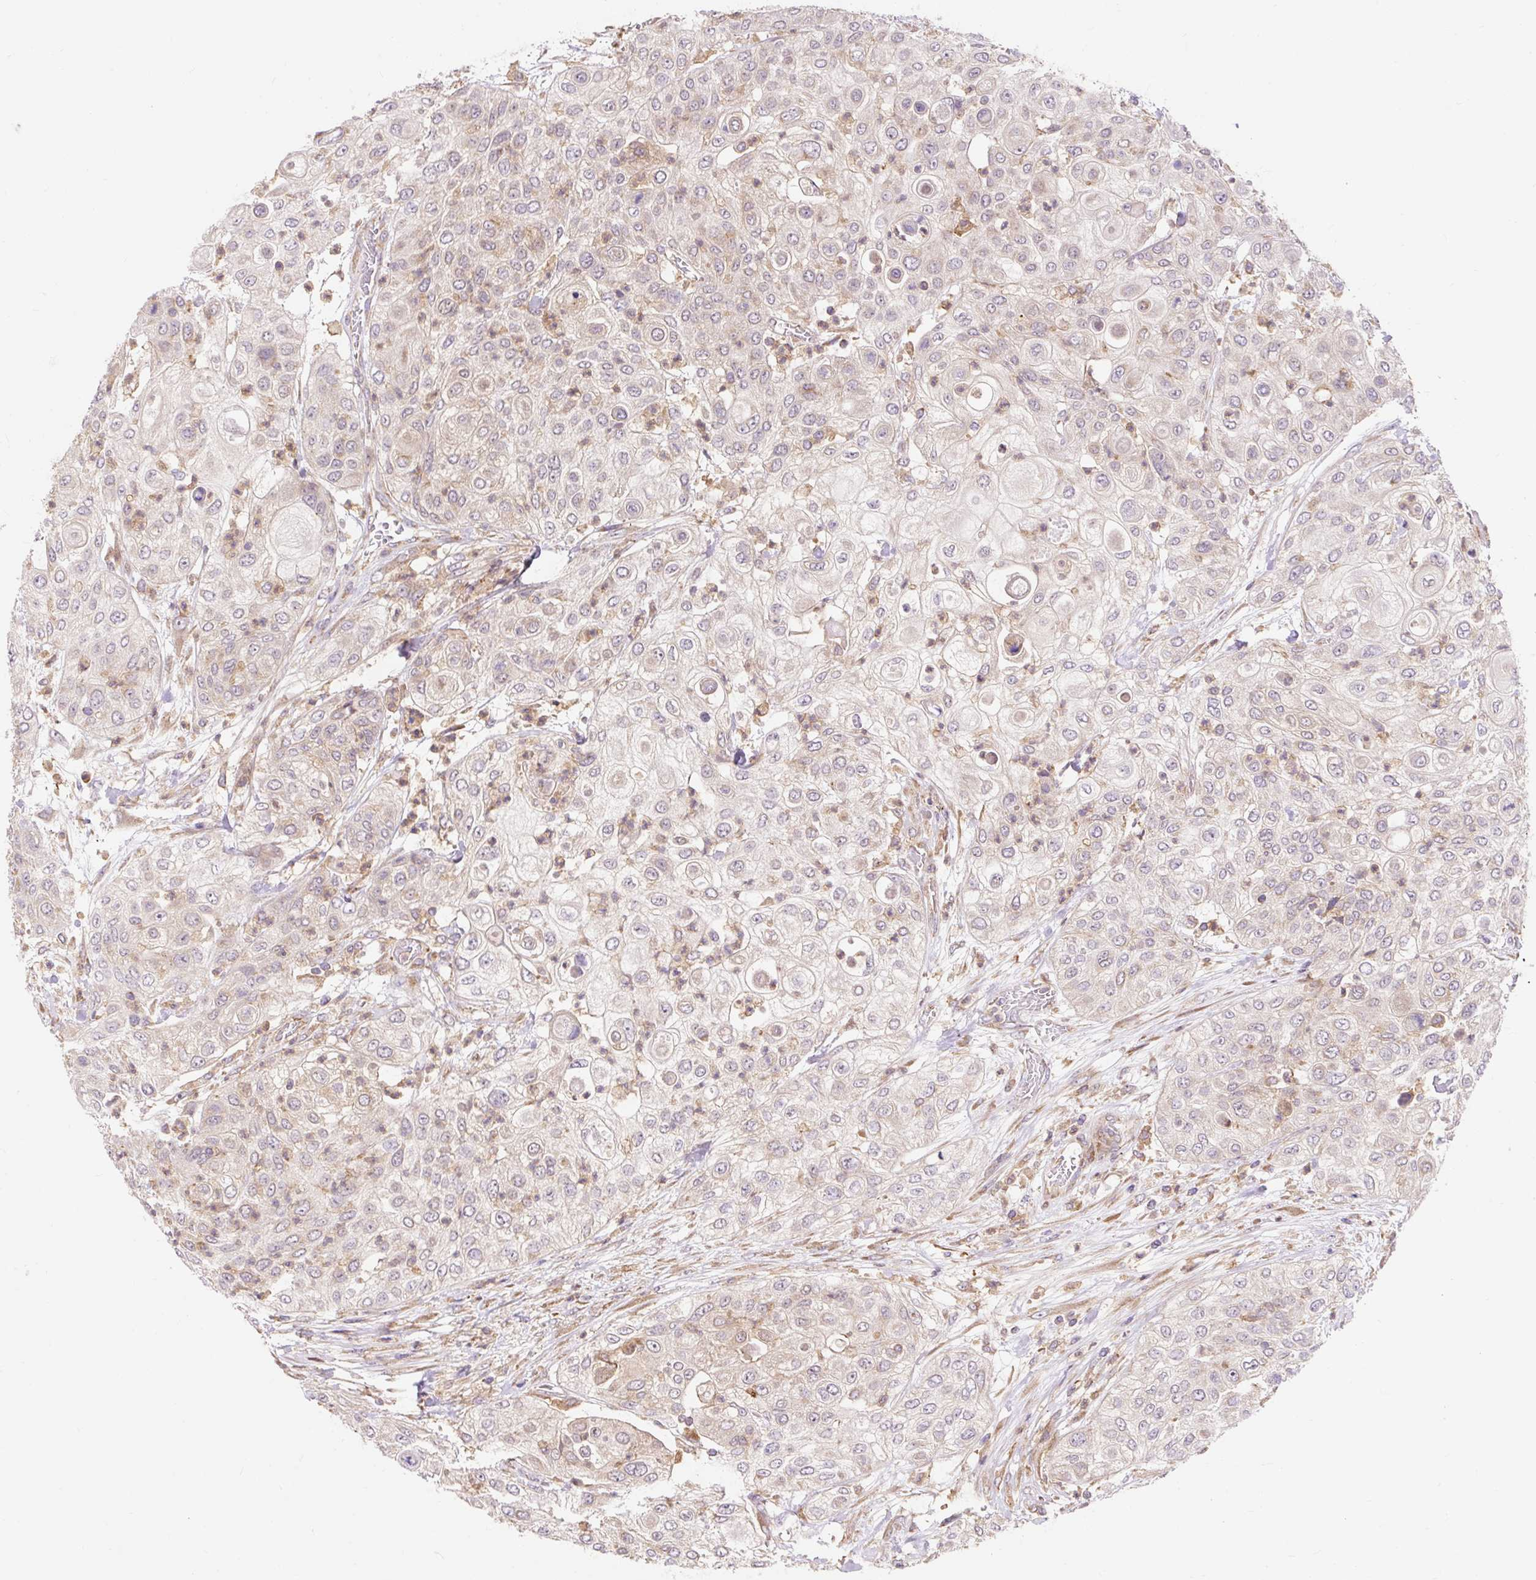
{"staining": {"intensity": "weak", "quantity": "25%-75%", "location": "cytoplasmic/membranous"}, "tissue": "urothelial cancer", "cell_type": "Tumor cells", "image_type": "cancer", "snomed": [{"axis": "morphology", "description": "Urothelial carcinoma, High grade"}, {"axis": "topography", "description": "Urinary bladder"}], "caption": "Weak cytoplasmic/membranous expression is appreciated in approximately 25%-75% of tumor cells in high-grade urothelial carcinoma. The staining was performed using DAB (3,3'-diaminobenzidine) to visualize the protein expression in brown, while the nuclei were stained in blue with hematoxylin (Magnification: 20x).", "gene": "TRIAP1", "patient": {"sex": "female", "age": 79}}